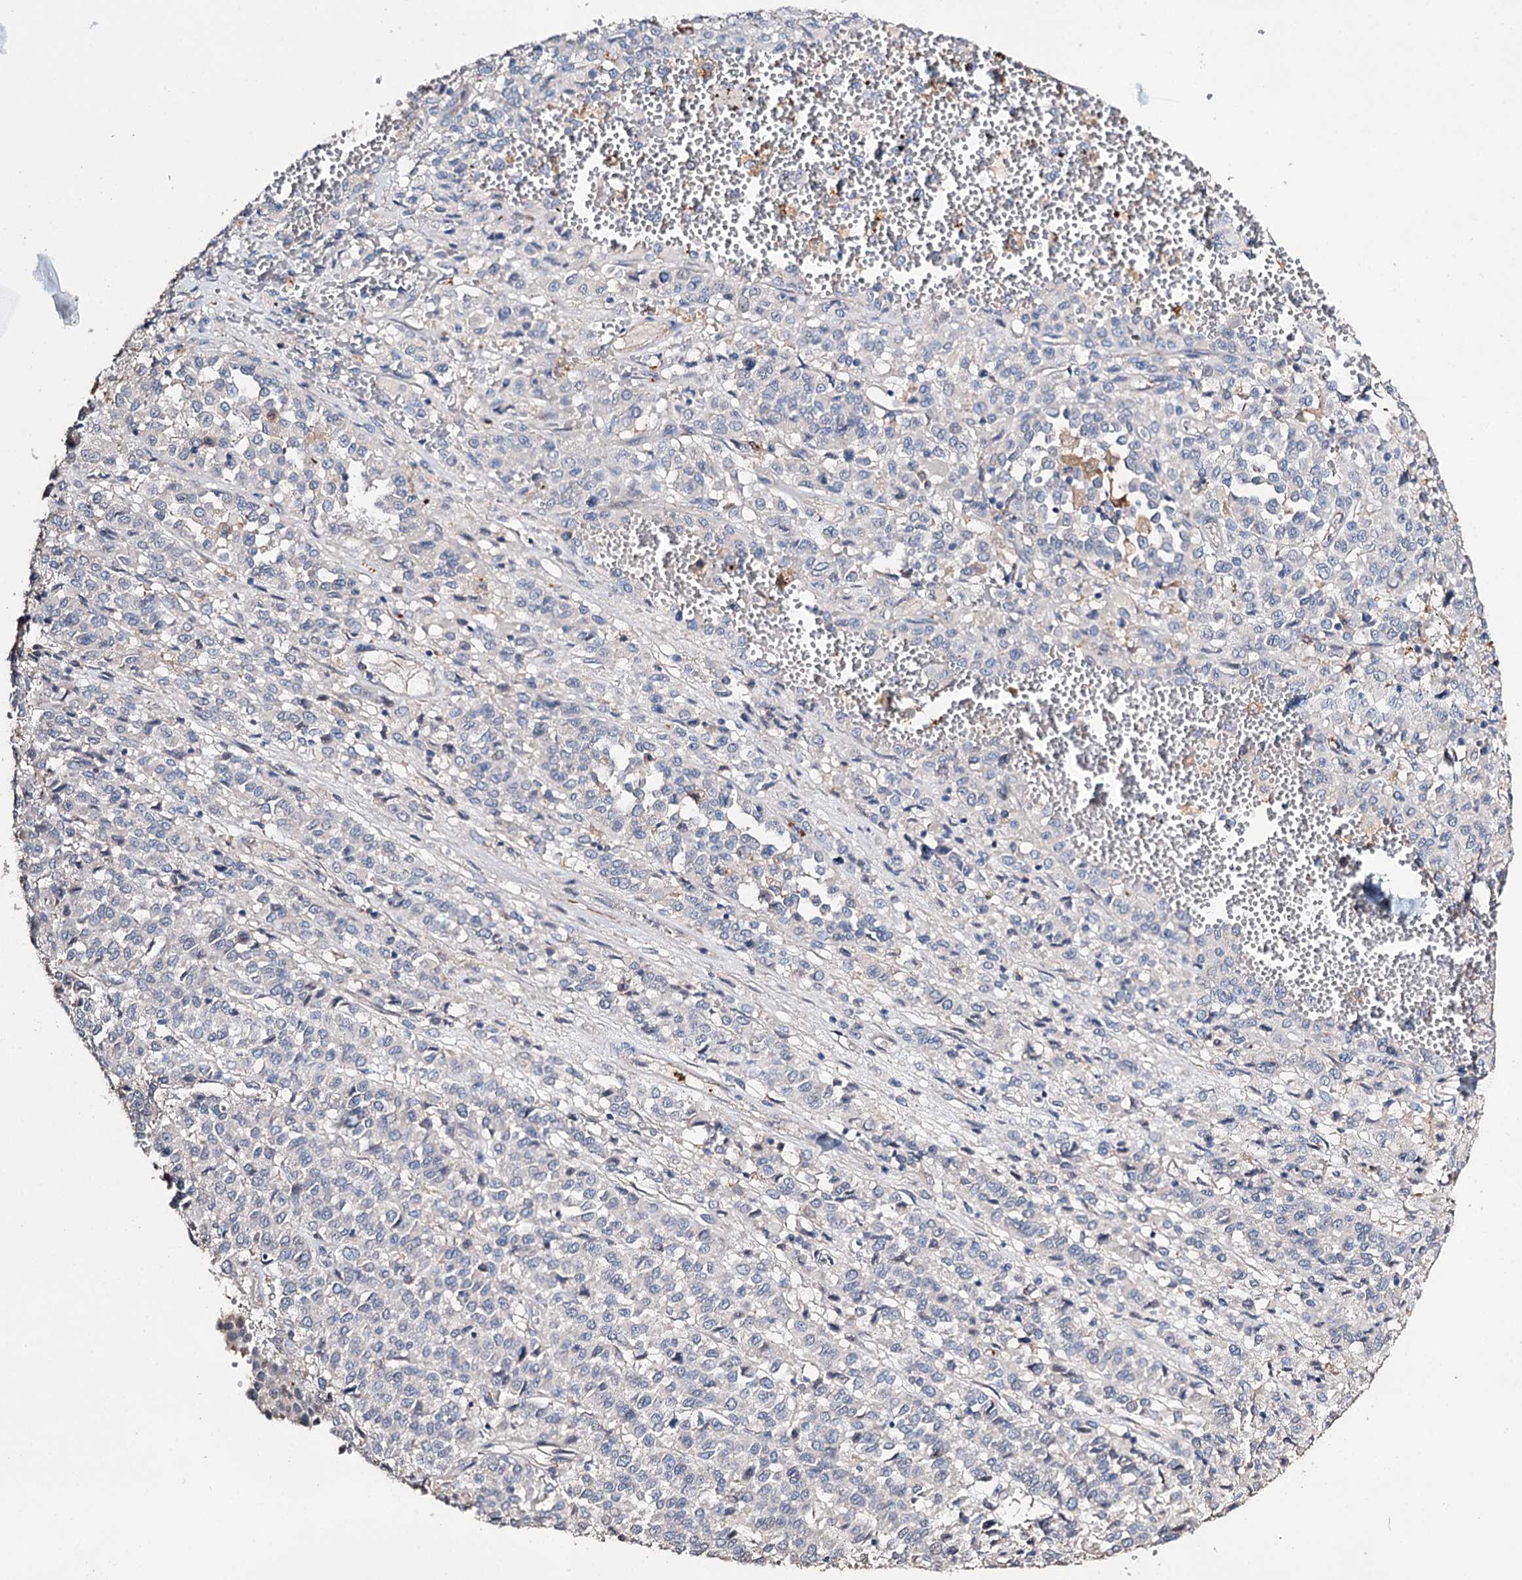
{"staining": {"intensity": "negative", "quantity": "none", "location": "none"}, "tissue": "melanoma", "cell_type": "Tumor cells", "image_type": "cancer", "snomed": [{"axis": "morphology", "description": "Malignant melanoma, Metastatic site"}, {"axis": "topography", "description": "Pancreas"}], "caption": "DAB immunohistochemical staining of human melanoma reveals no significant staining in tumor cells.", "gene": "DNAH6", "patient": {"sex": "female", "age": 30}}